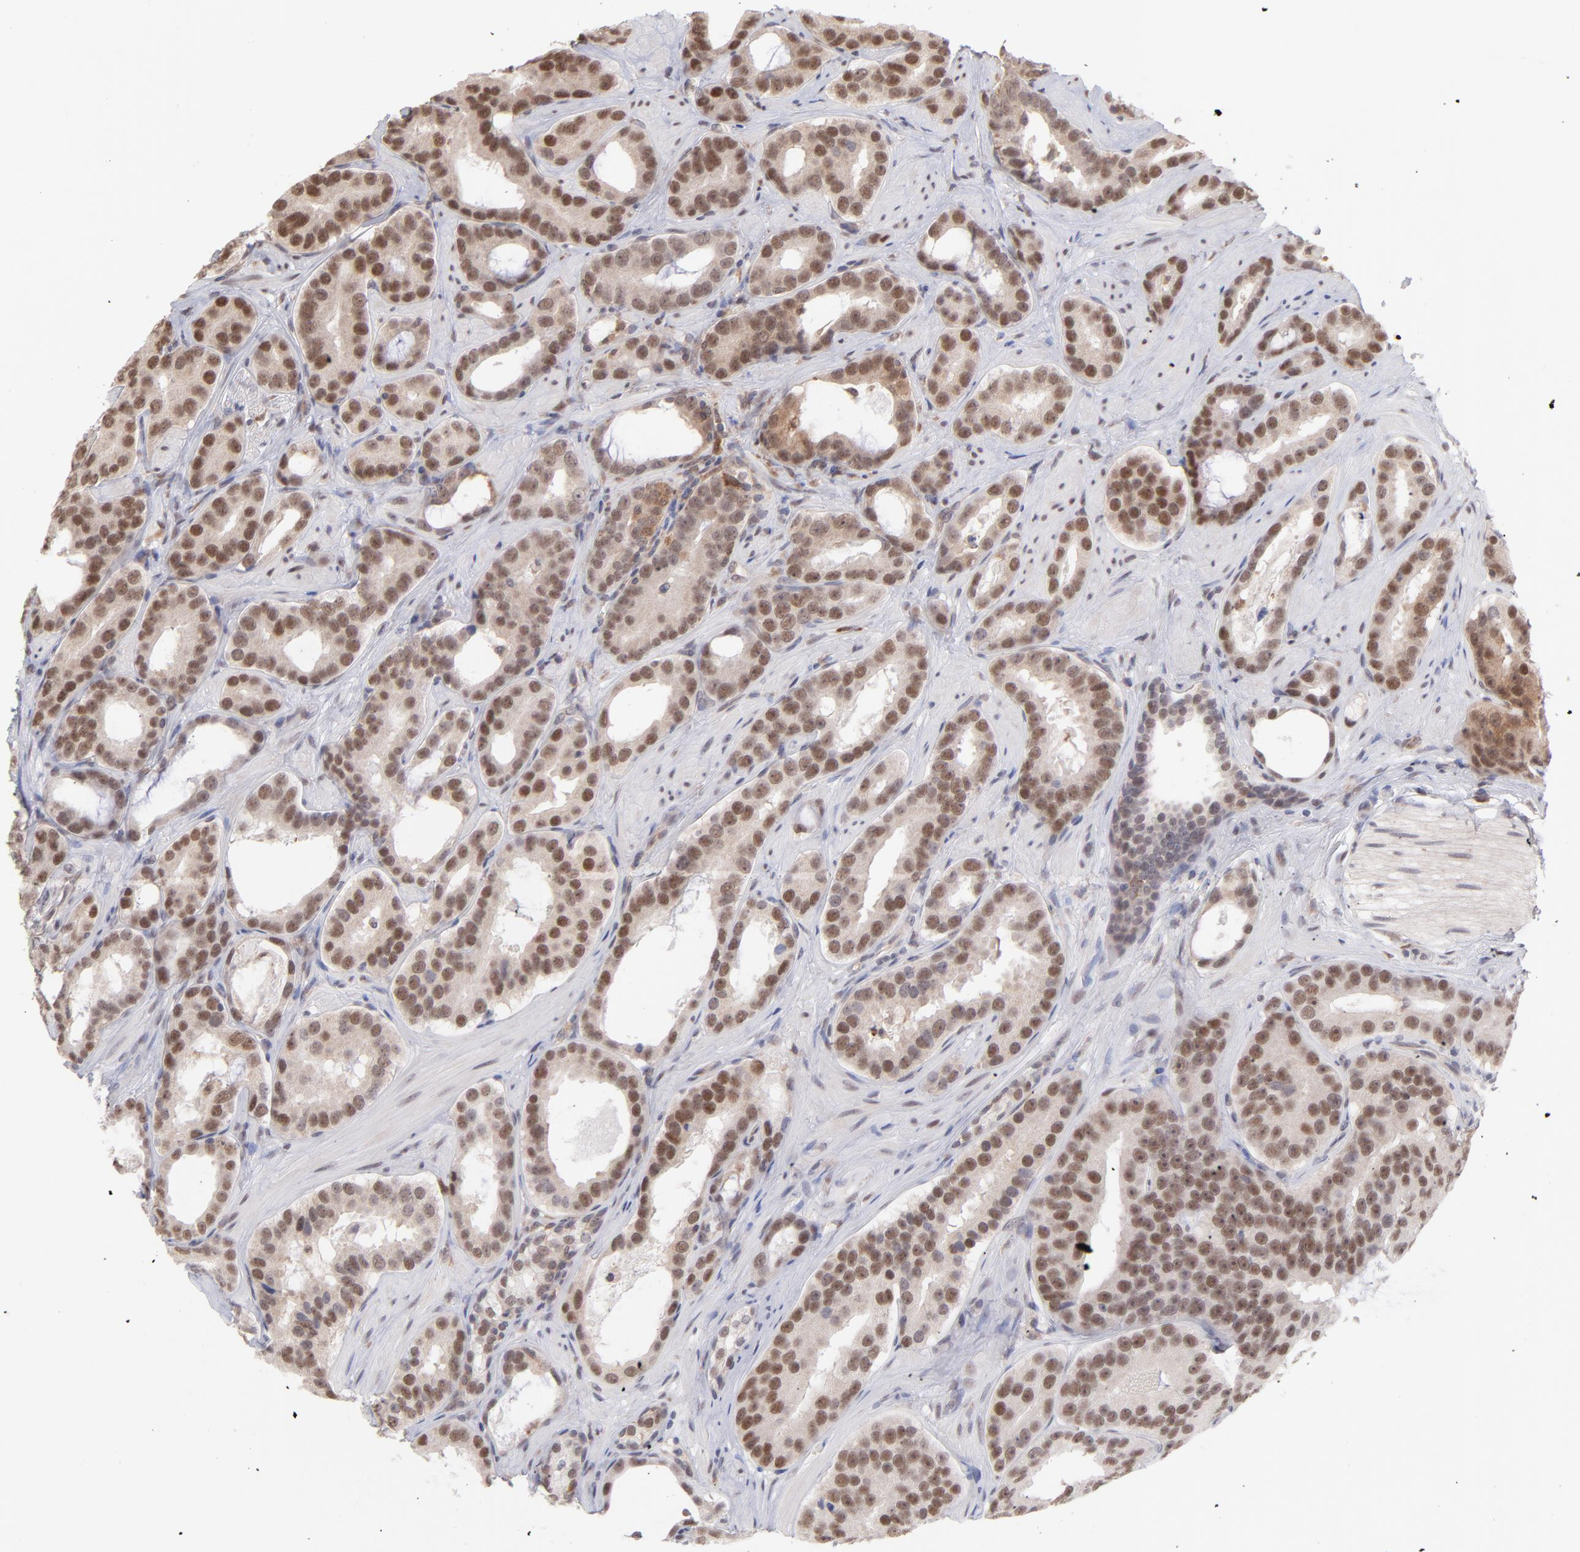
{"staining": {"intensity": "moderate", "quantity": ">75%", "location": "nuclear"}, "tissue": "prostate cancer", "cell_type": "Tumor cells", "image_type": "cancer", "snomed": [{"axis": "morphology", "description": "Adenocarcinoma, Low grade"}, {"axis": "topography", "description": "Prostate"}], "caption": "This is an image of IHC staining of prostate cancer (adenocarcinoma (low-grade)), which shows moderate staining in the nuclear of tumor cells.", "gene": "OAS1", "patient": {"sex": "male", "age": 59}}